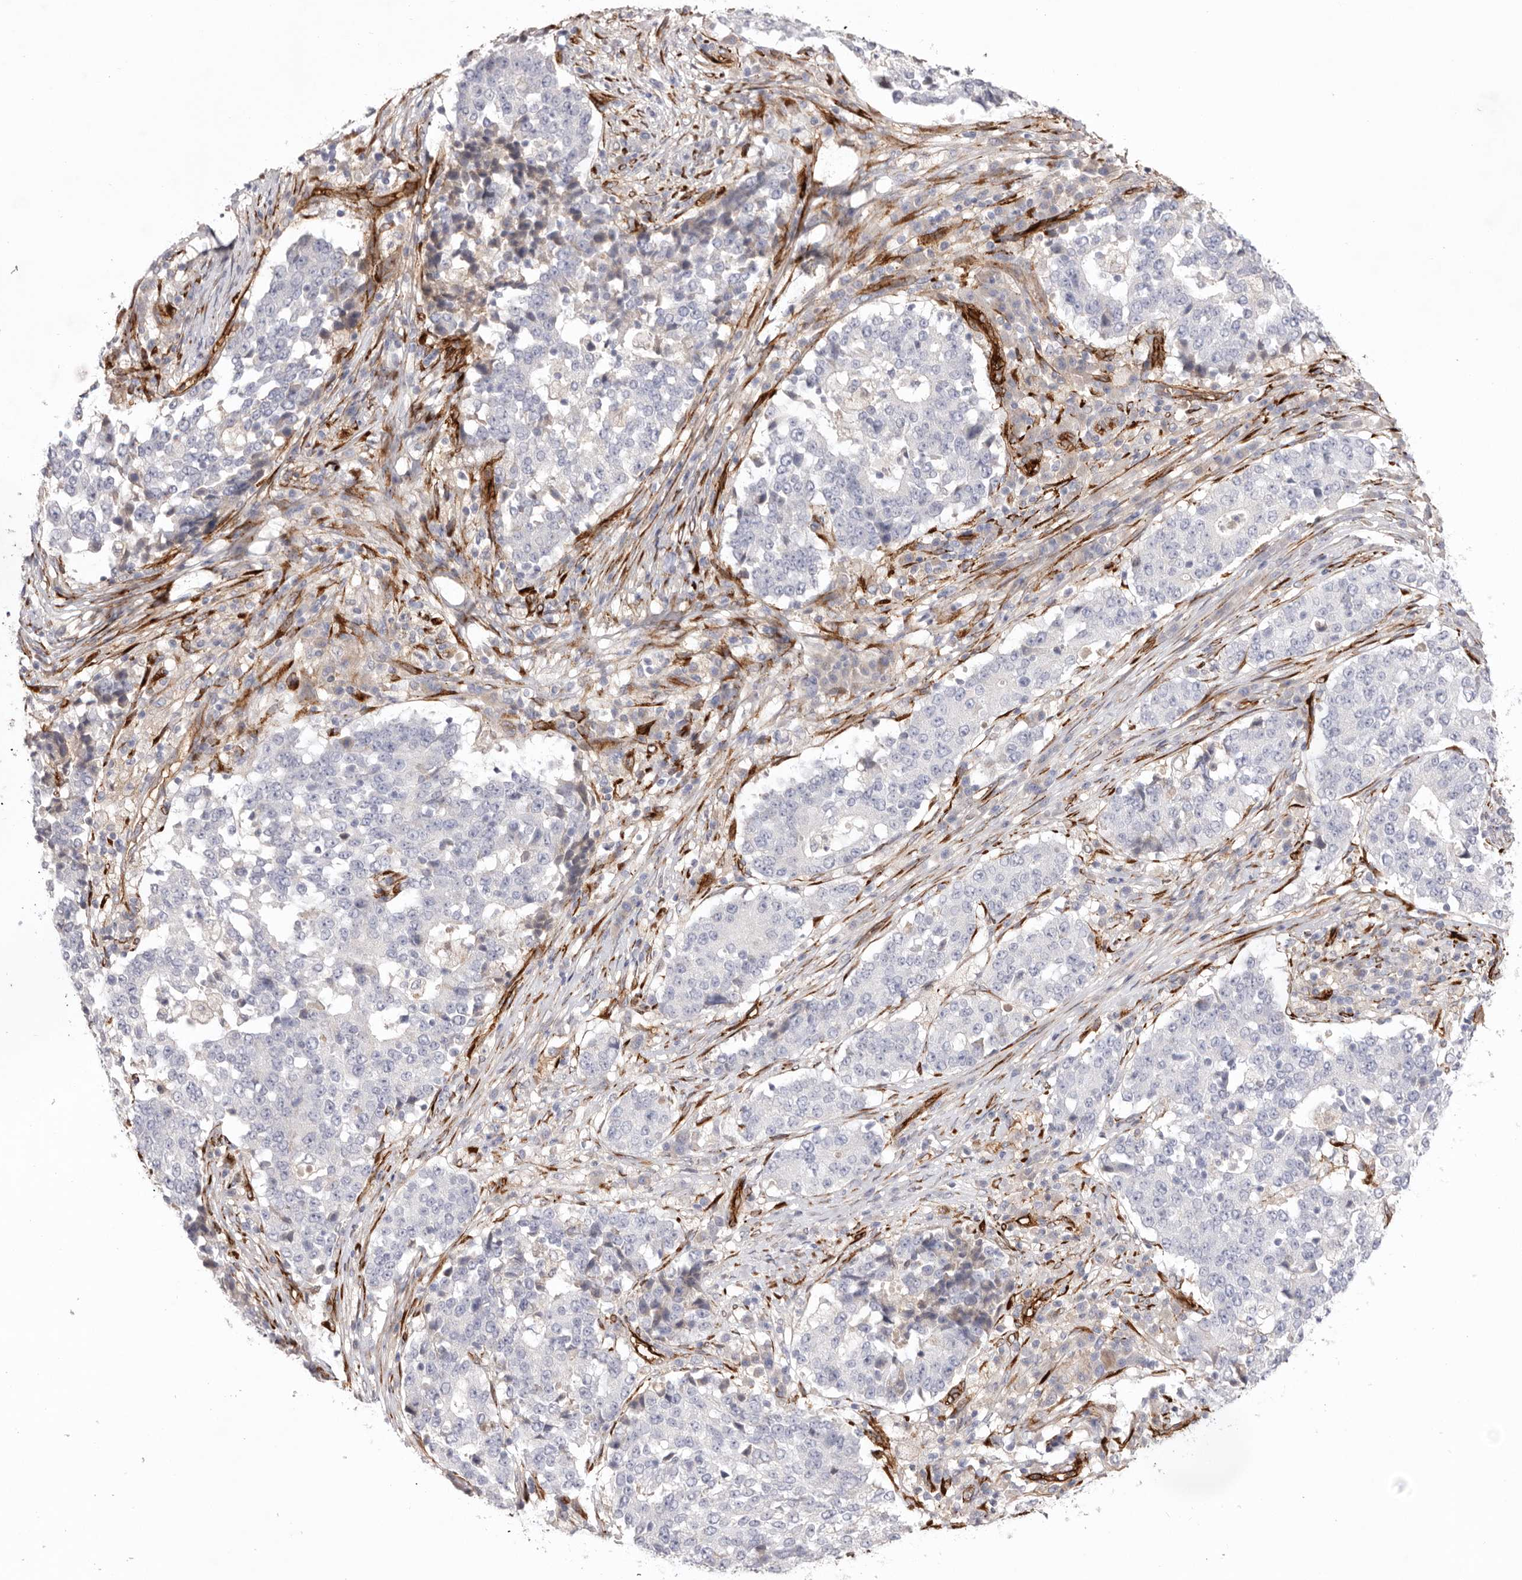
{"staining": {"intensity": "negative", "quantity": "none", "location": "none"}, "tissue": "stomach cancer", "cell_type": "Tumor cells", "image_type": "cancer", "snomed": [{"axis": "morphology", "description": "Adenocarcinoma, NOS"}, {"axis": "topography", "description": "Stomach"}], "caption": "Stomach cancer stained for a protein using IHC displays no expression tumor cells.", "gene": "LRRC66", "patient": {"sex": "male", "age": 59}}